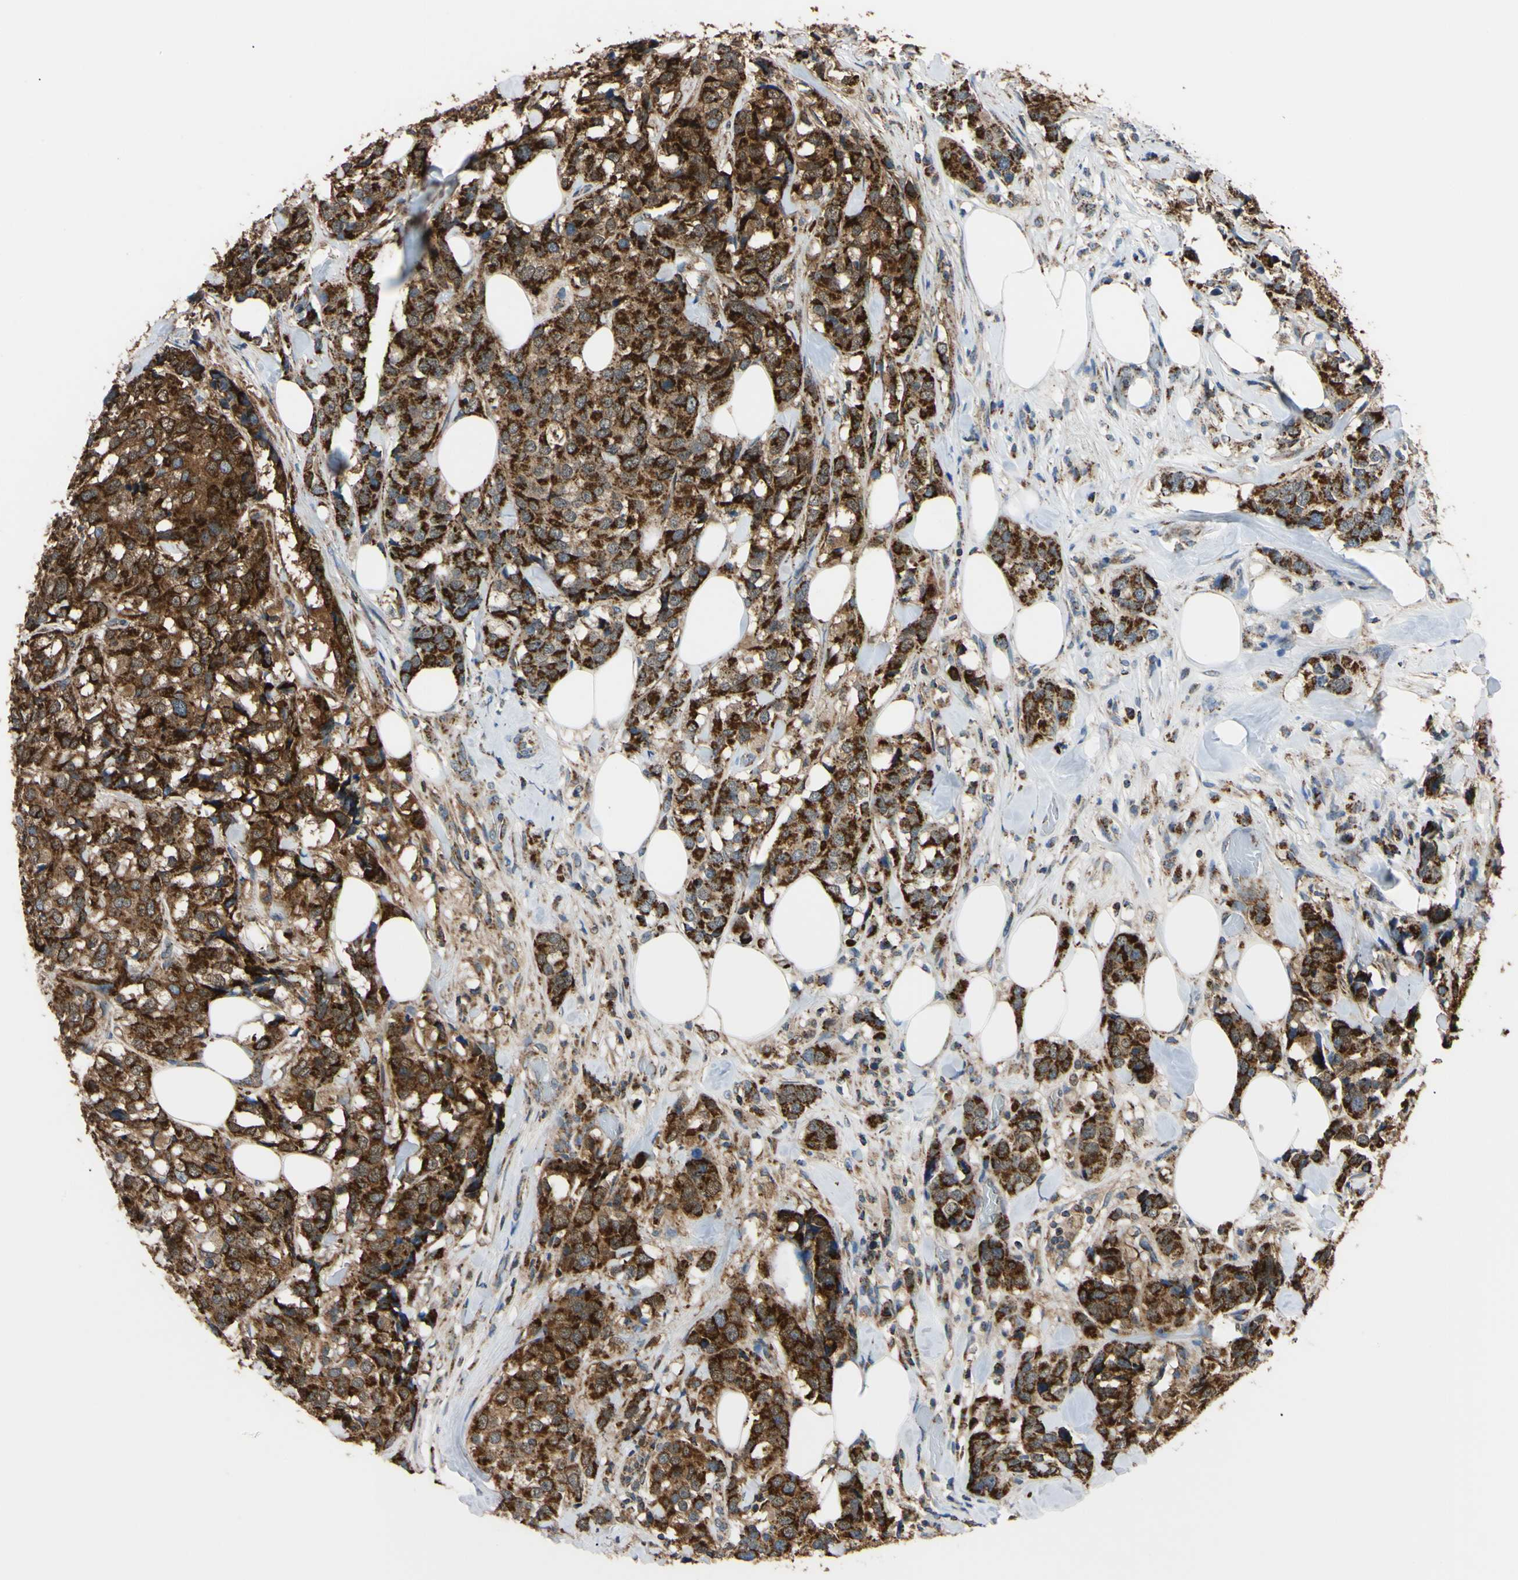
{"staining": {"intensity": "strong", "quantity": ">75%", "location": "cytoplasmic/membranous"}, "tissue": "breast cancer", "cell_type": "Tumor cells", "image_type": "cancer", "snomed": [{"axis": "morphology", "description": "Lobular carcinoma"}, {"axis": "topography", "description": "Breast"}], "caption": "Strong cytoplasmic/membranous positivity for a protein is seen in about >75% of tumor cells of lobular carcinoma (breast) using immunohistochemistry.", "gene": "CLPP", "patient": {"sex": "female", "age": 59}}